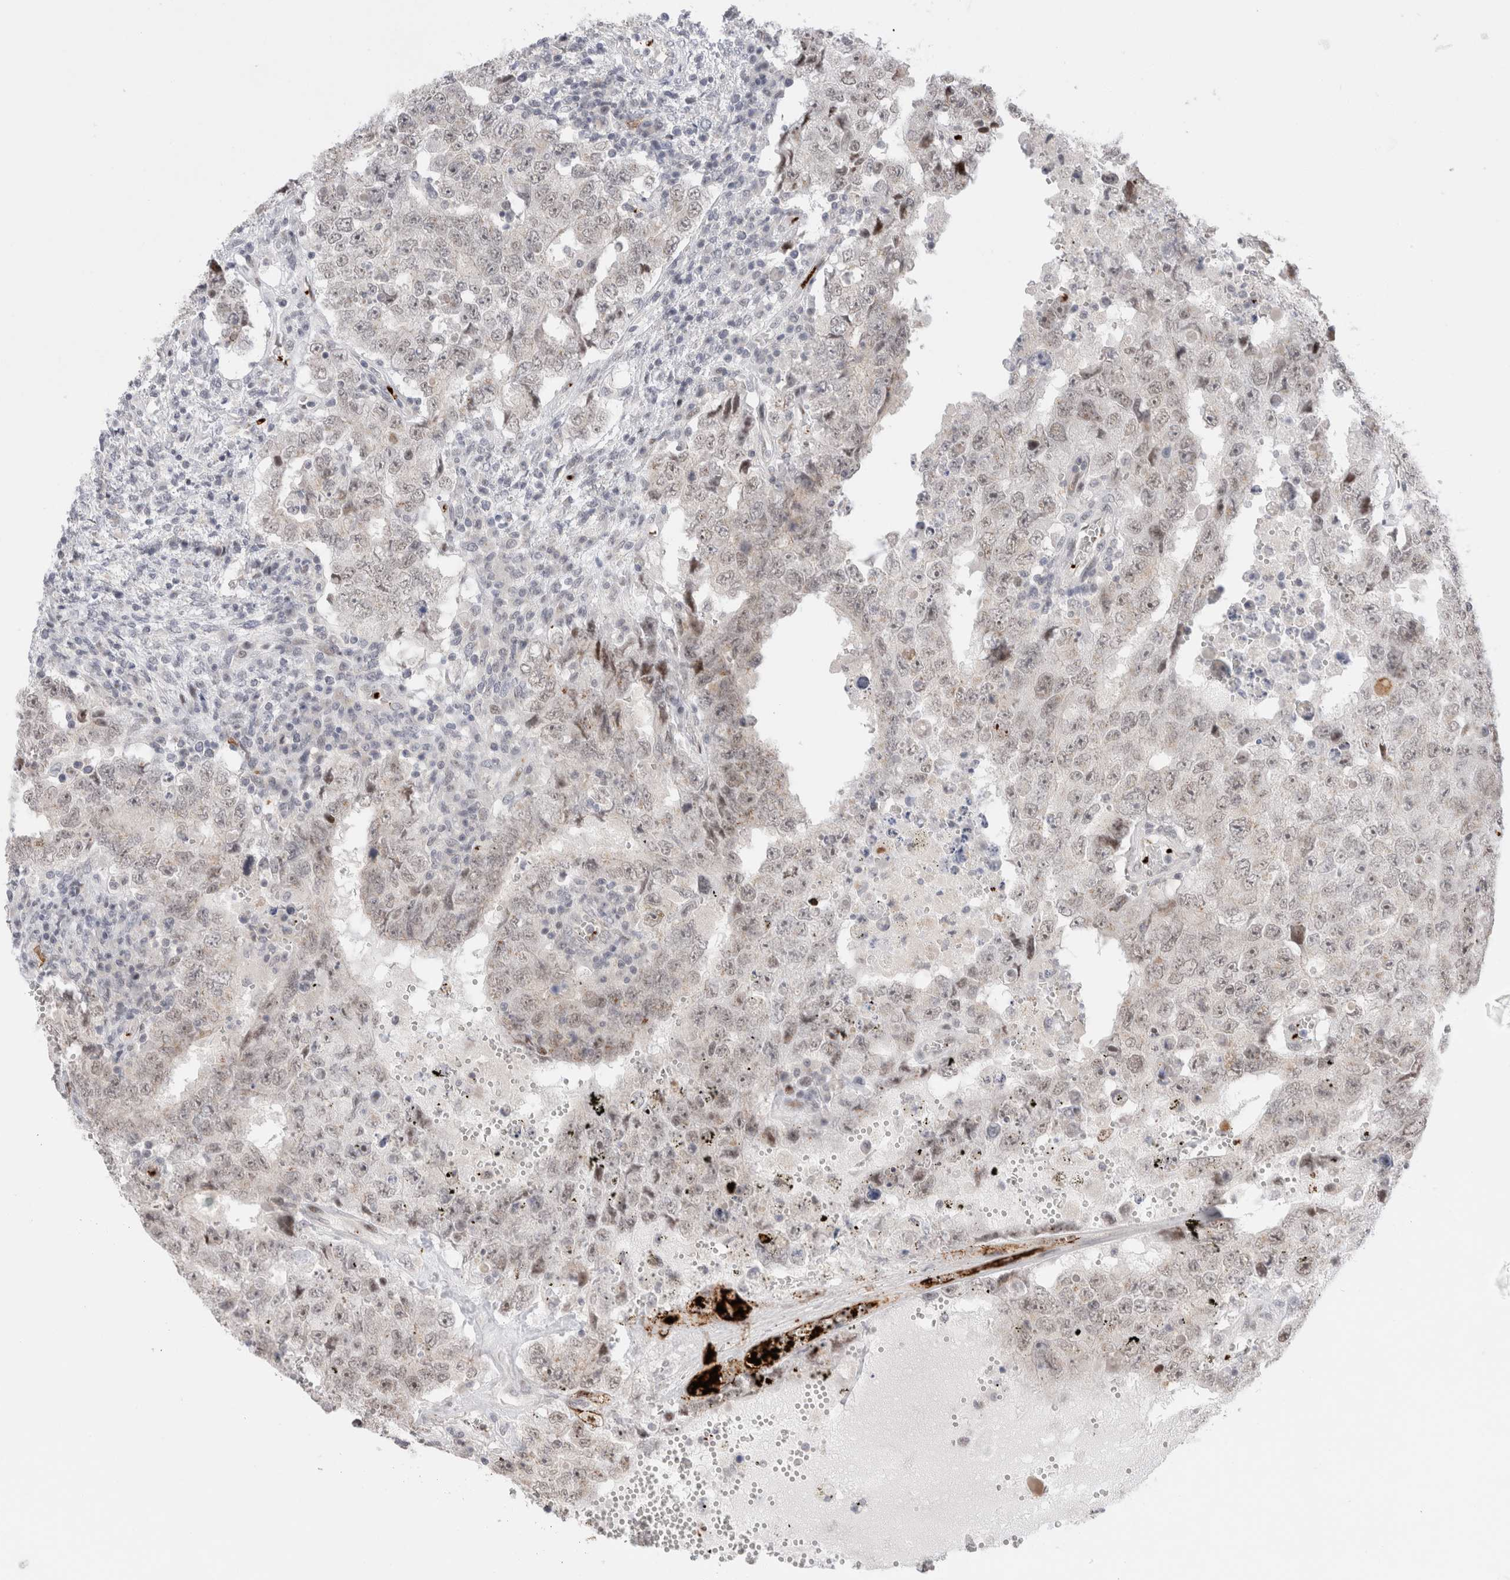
{"staining": {"intensity": "weak", "quantity": ">75%", "location": "nuclear"}, "tissue": "testis cancer", "cell_type": "Tumor cells", "image_type": "cancer", "snomed": [{"axis": "morphology", "description": "Carcinoma, Embryonal, NOS"}, {"axis": "topography", "description": "Testis"}], "caption": "Immunohistochemistry of embryonal carcinoma (testis) exhibits low levels of weak nuclear expression in about >75% of tumor cells. (DAB (3,3'-diaminobenzidine) = brown stain, brightfield microscopy at high magnification).", "gene": "VPS28", "patient": {"sex": "male", "age": 26}}